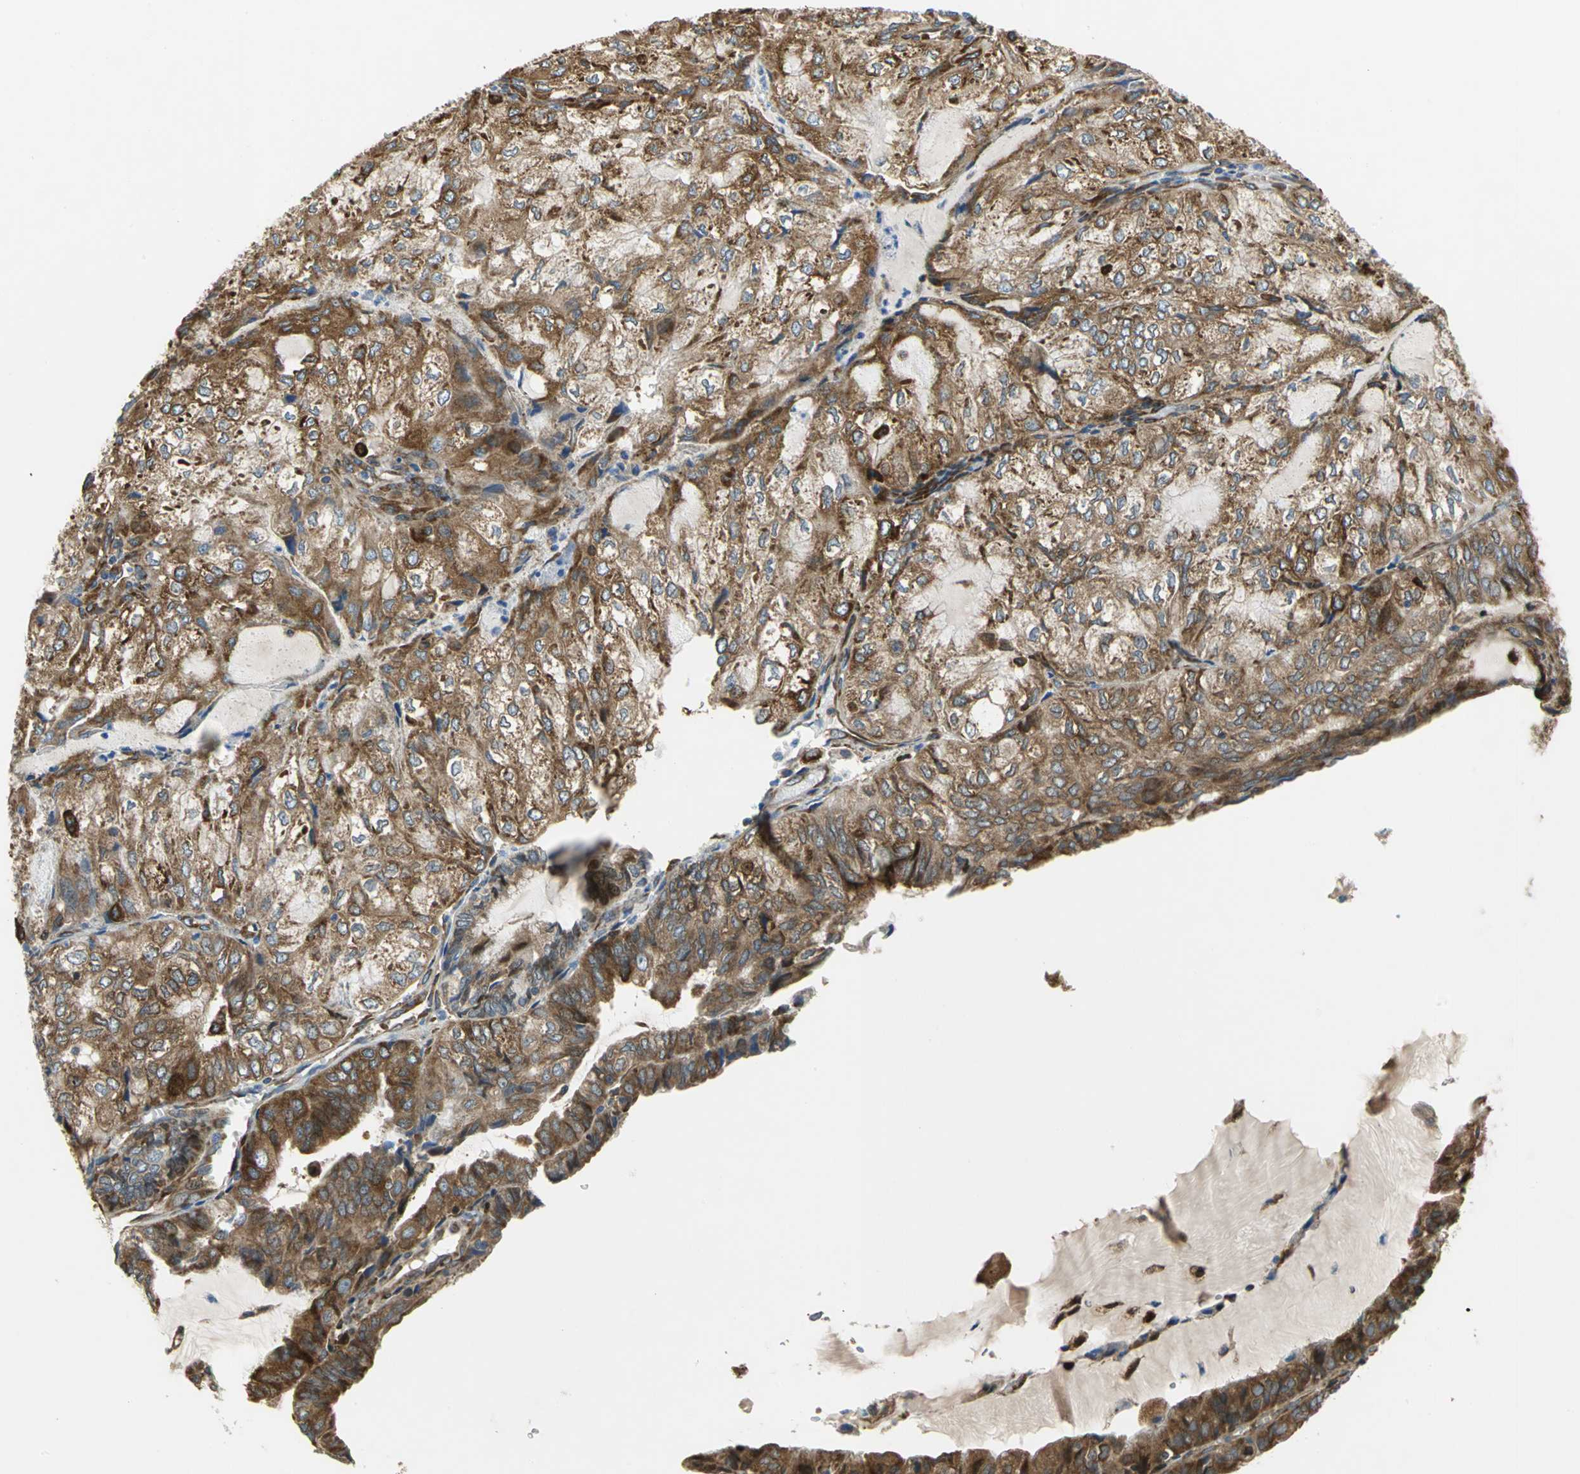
{"staining": {"intensity": "moderate", "quantity": ">75%", "location": "cytoplasmic/membranous"}, "tissue": "endometrial cancer", "cell_type": "Tumor cells", "image_type": "cancer", "snomed": [{"axis": "morphology", "description": "Adenocarcinoma, NOS"}, {"axis": "topography", "description": "Endometrium"}], "caption": "Immunohistochemistry (IHC) (DAB) staining of adenocarcinoma (endometrial) shows moderate cytoplasmic/membranous protein positivity in about >75% of tumor cells.", "gene": "YBX1", "patient": {"sex": "female", "age": 81}}